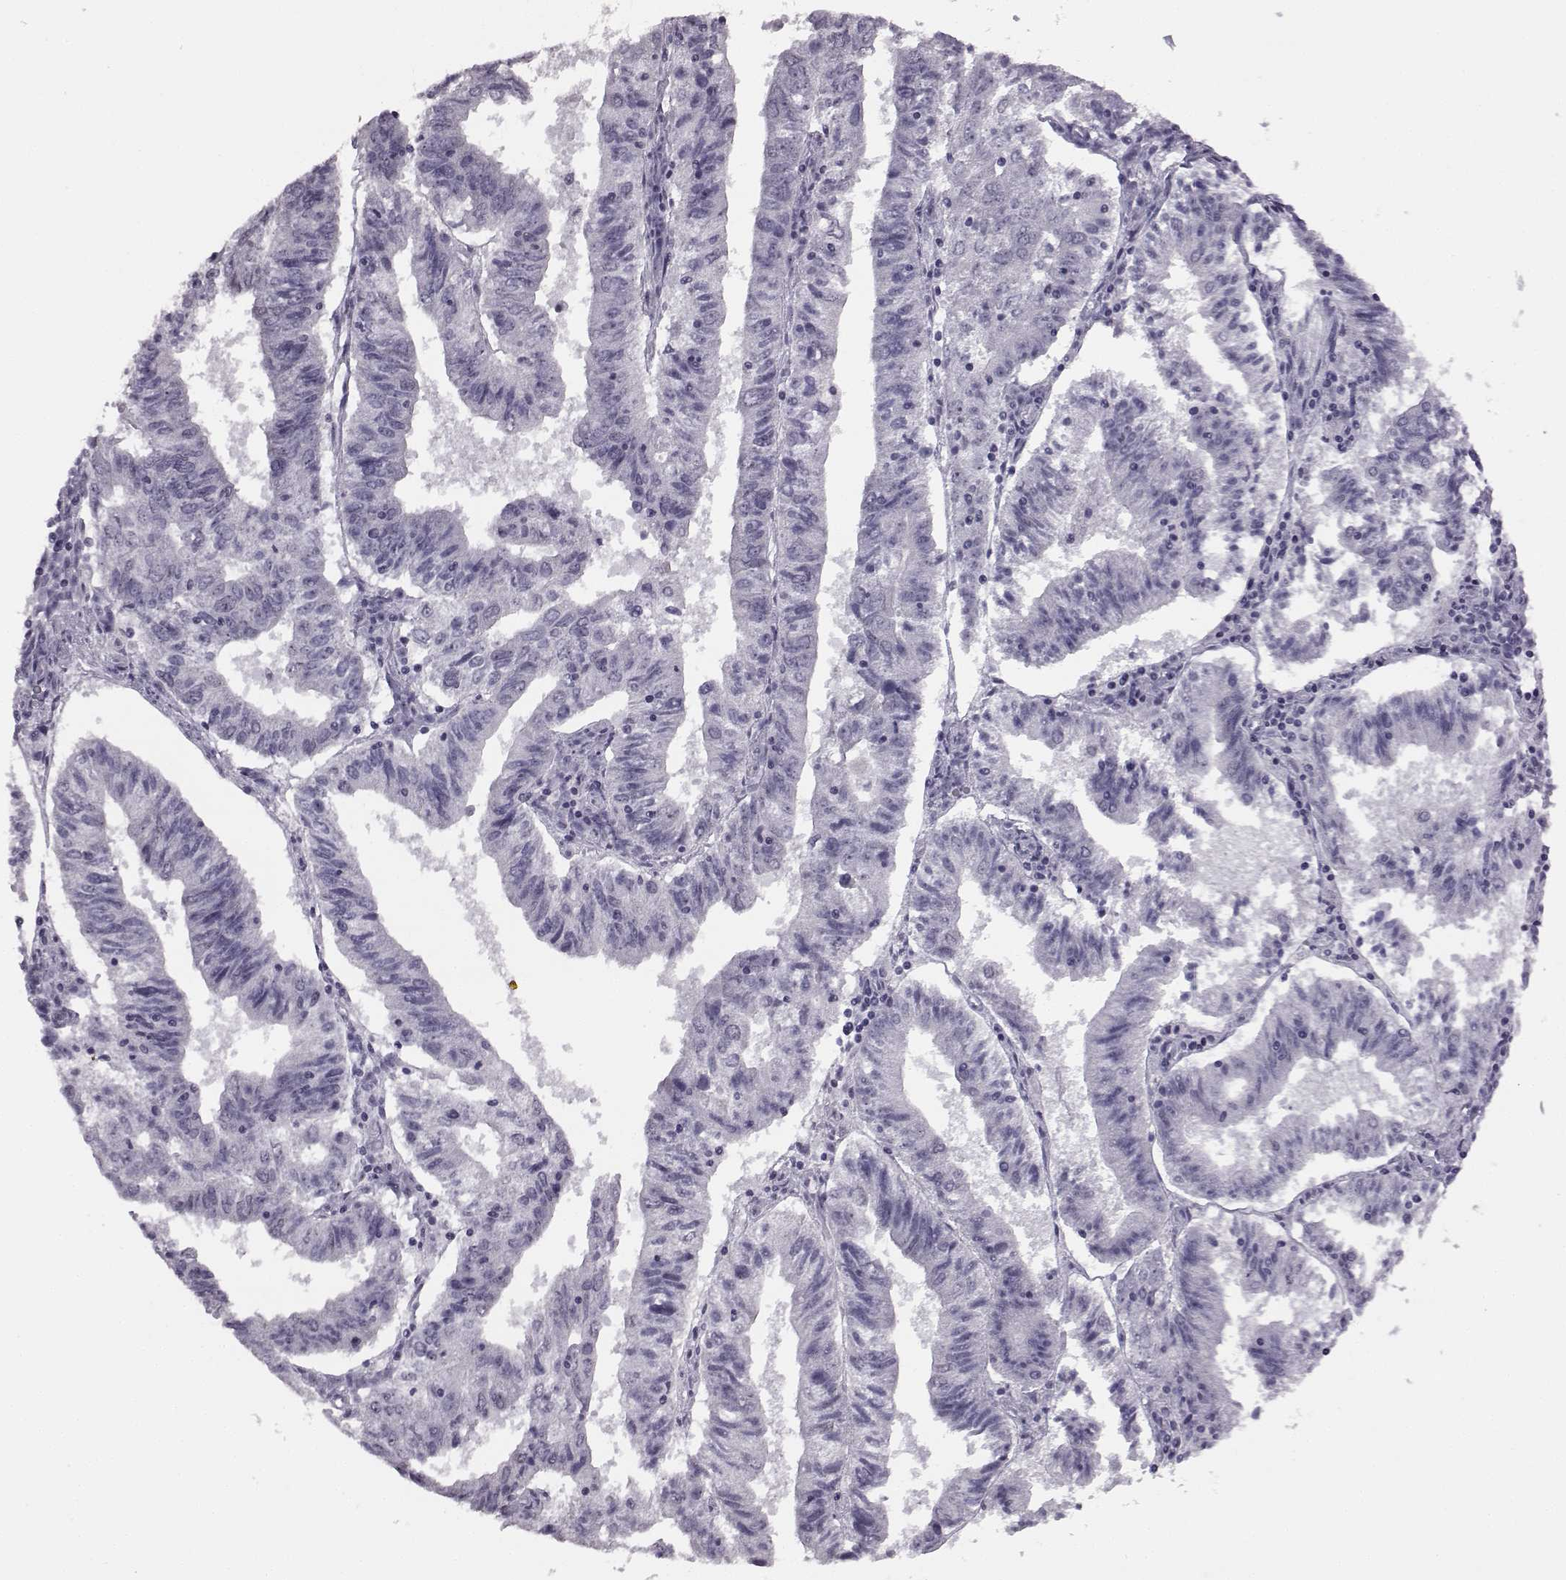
{"staining": {"intensity": "negative", "quantity": "none", "location": "none"}, "tissue": "endometrial cancer", "cell_type": "Tumor cells", "image_type": "cancer", "snomed": [{"axis": "morphology", "description": "Adenocarcinoma, NOS"}, {"axis": "topography", "description": "Endometrium"}], "caption": "High magnification brightfield microscopy of endometrial cancer stained with DAB (3,3'-diaminobenzidine) (brown) and counterstained with hematoxylin (blue): tumor cells show no significant expression. (DAB (3,3'-diaminobenzidine) immunohistochemistry (IHC), high magnification).", "gene": "ADGRG2", "patient": {"sex": "female", "age": 82}}